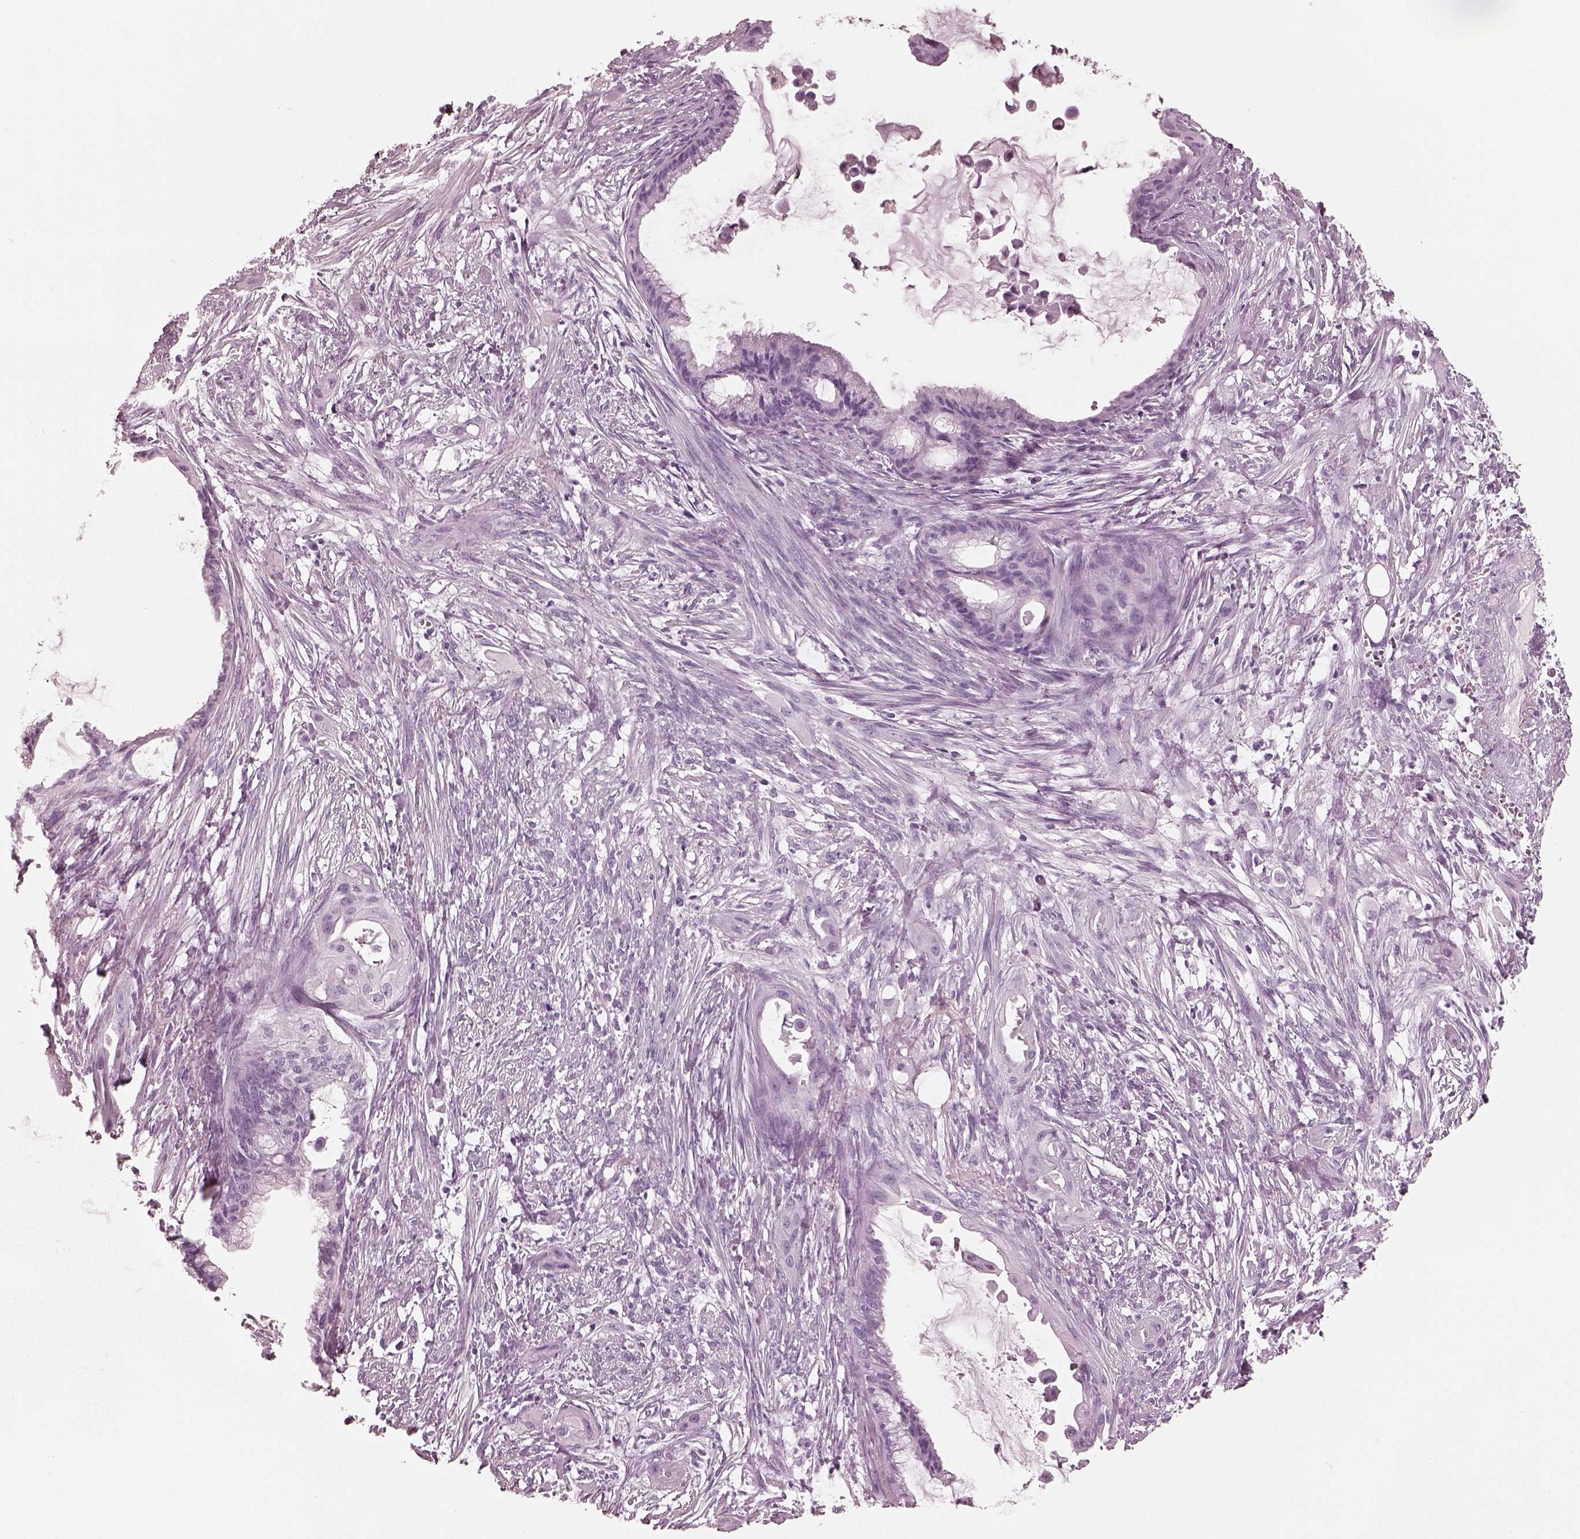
{"staining": {"intensity": "negative", "quantity": "none", "location": "none"}, "tissue": "endometrial cancer", "cell_type": "Tumor cells", "image_type": "cancer", "snomed": [{"axis": "morphology", "description": "Adenocarcinoma, NOS"}, {"axis": "topography", "description": "Endometrium"}], "caption": "Human endometrial cancer stained for a protein using immunohistochemistry (IHC) shows no staining in tumor cells.", "gene": "FABP9", "patient": {"sex": "female", "age": 86}}